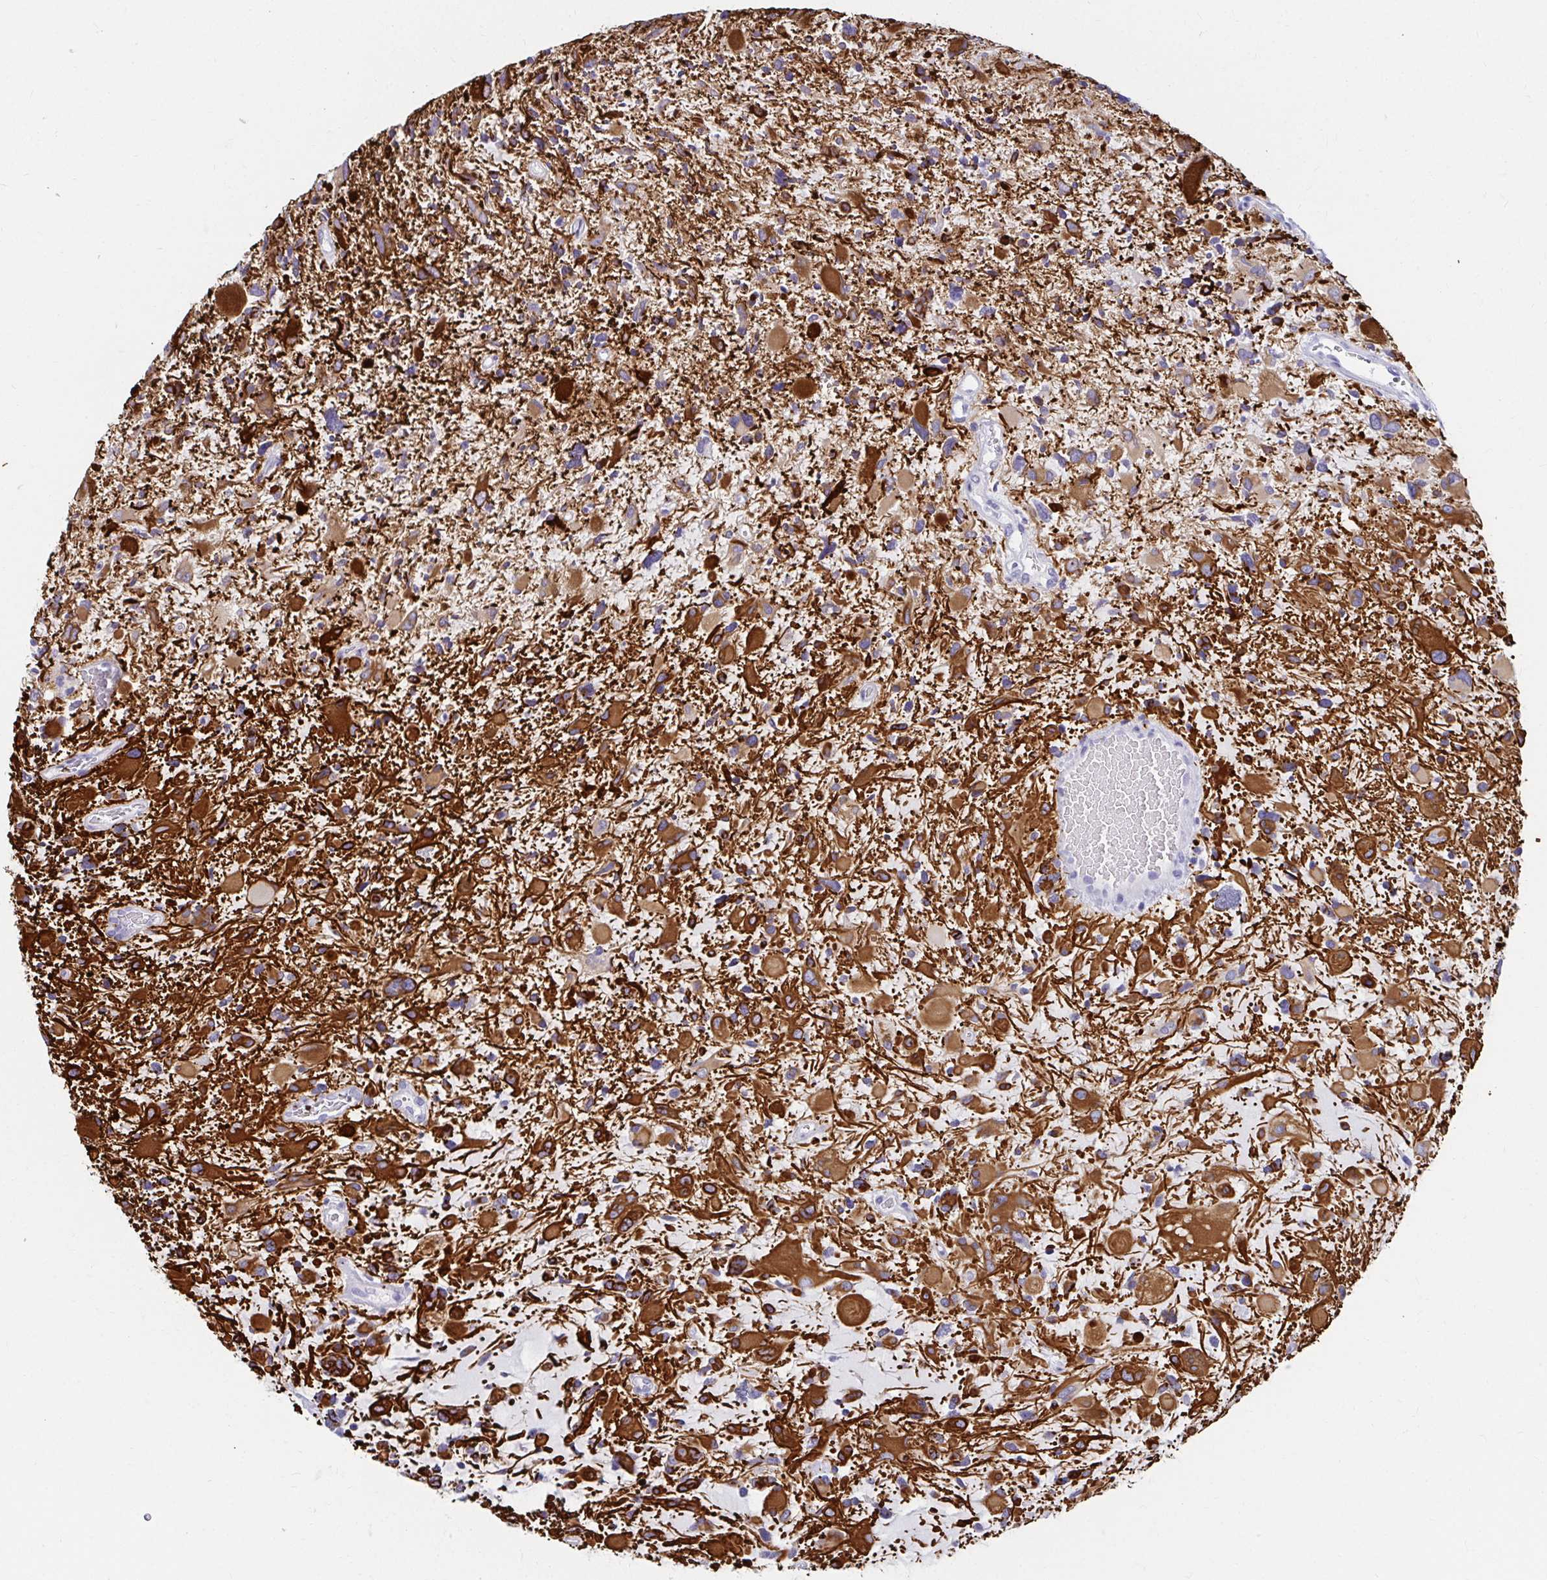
{"staining": {"intensity": "negative", "quantity": "none", "location": "none"}, "tissue": "glioma", "cell_type": "Tumor cells", "image_type": "cancer", "snomed": [{"axis": "morphology", "description": "Glioma, malignant, High grade"}, {"axis": "topography", "description": "Brain"}], "caption": "An IHC micrograph of malignant high-grade glioma is shown. There is no staining in tumor cells of malignant high-grade glioma.", "gene": "C19orf81", "patient": {"sex": "female", "age": 11}}